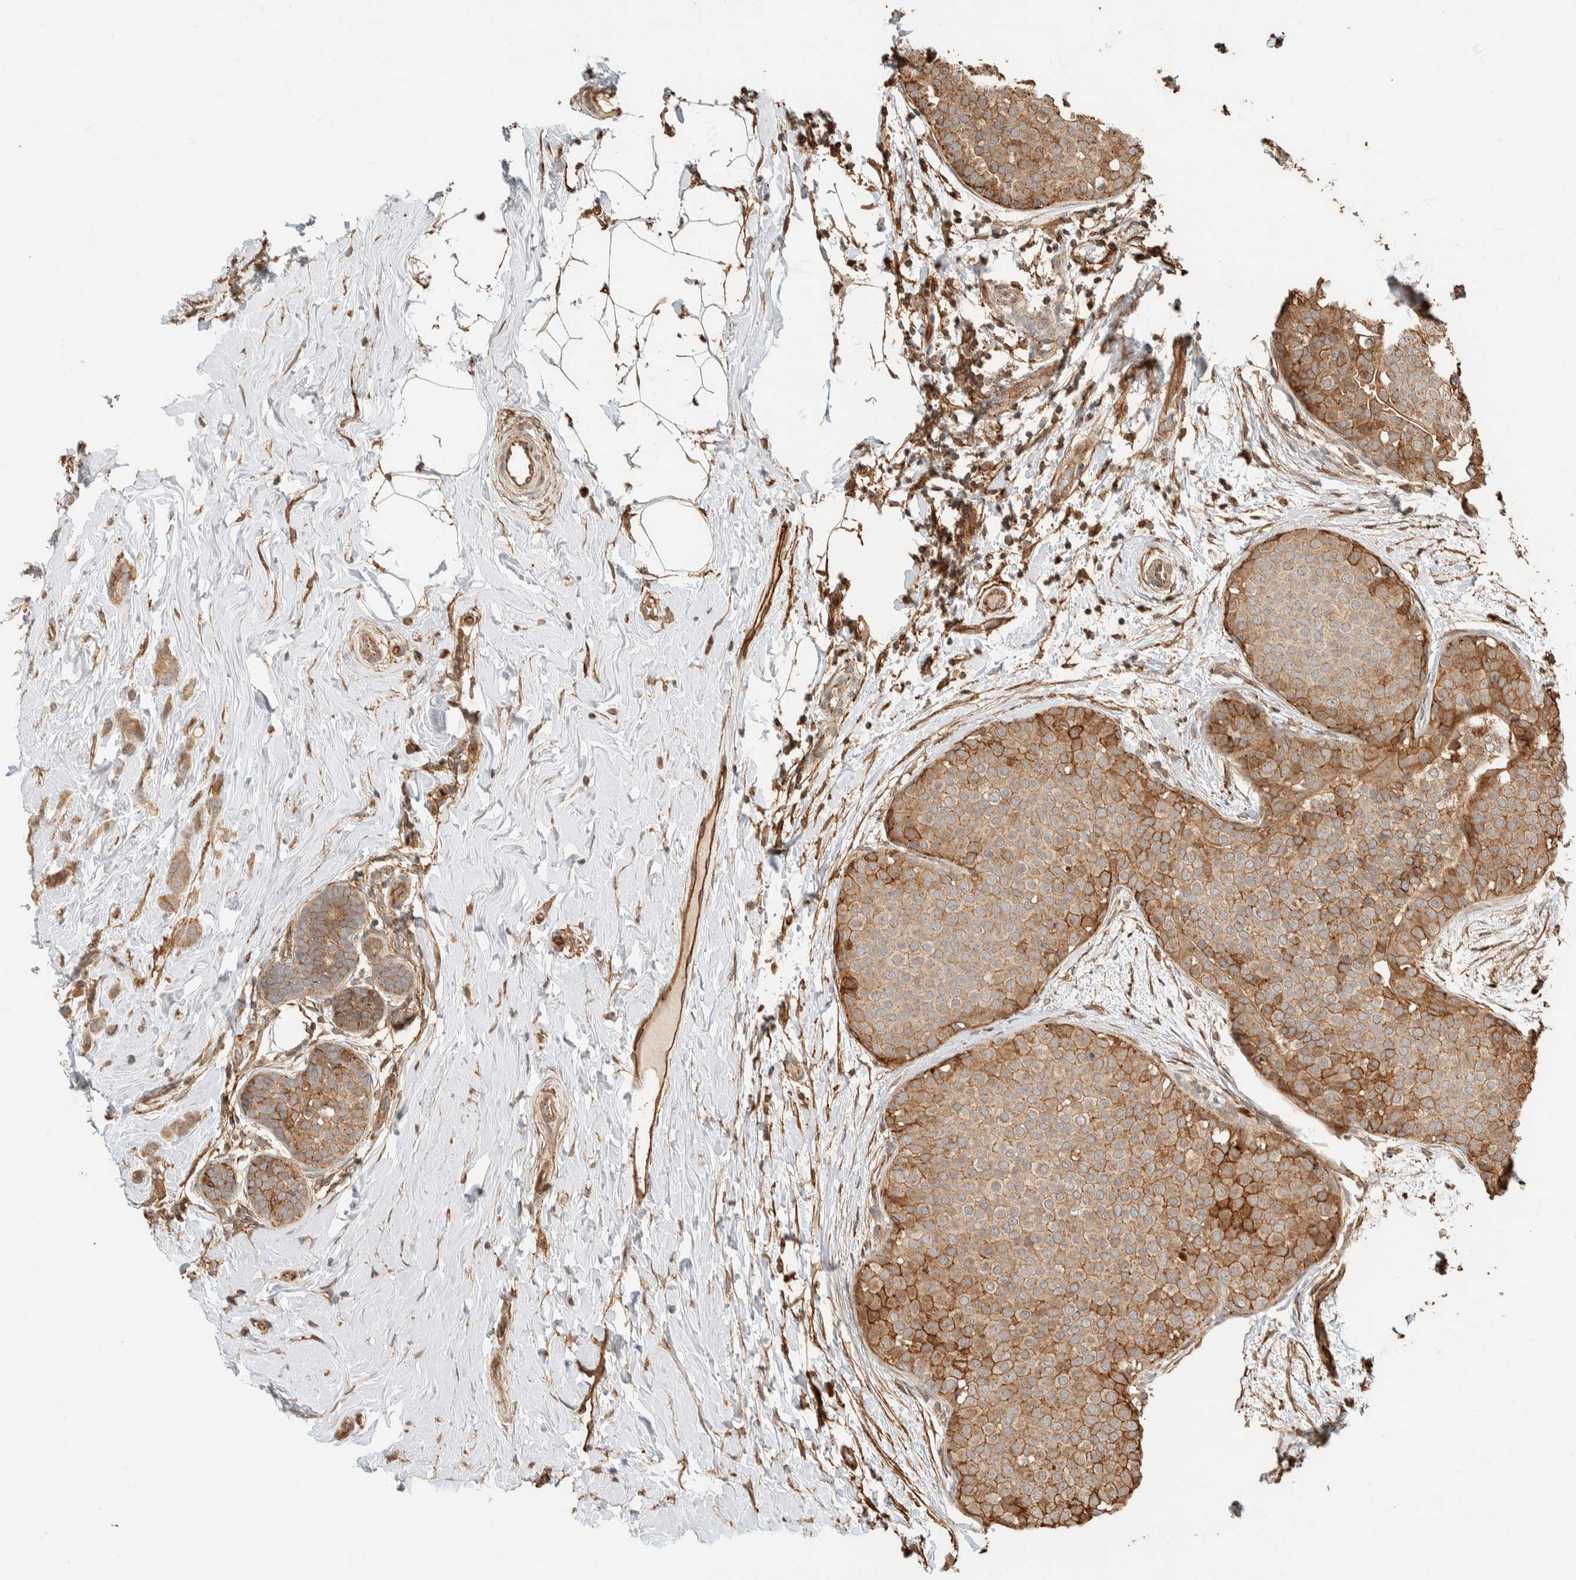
{"staining": {"intensity": "moderate", "quantity": ">75%", "location": "cytoplasmic/membranous"}, "tissue": "breast cancer", "cell_type": "Tumor cells", "image_type": "cancer", "snomed": [{"axis": "morphology", "description": "Lobular carcinoma, in situ"}, {"axis": "morphology", "description": "Lobular carcinoma"}, {"axis": "topography", "description": "Breast"}], "caption": "DAB immunohistochemical staining of breast lobular carcinoma exhibits moderate cytoplasmic/membranous protein staining in approximately >75% of tumor cells. The protein is stained brown, and the nuclei are stained in blue (DAB (3,3'-diaminobenzidine) IHC with brightfield microscopy, high magnification).", "gene": "KIF9", "patient": {"sex": "female", "age": 41}}